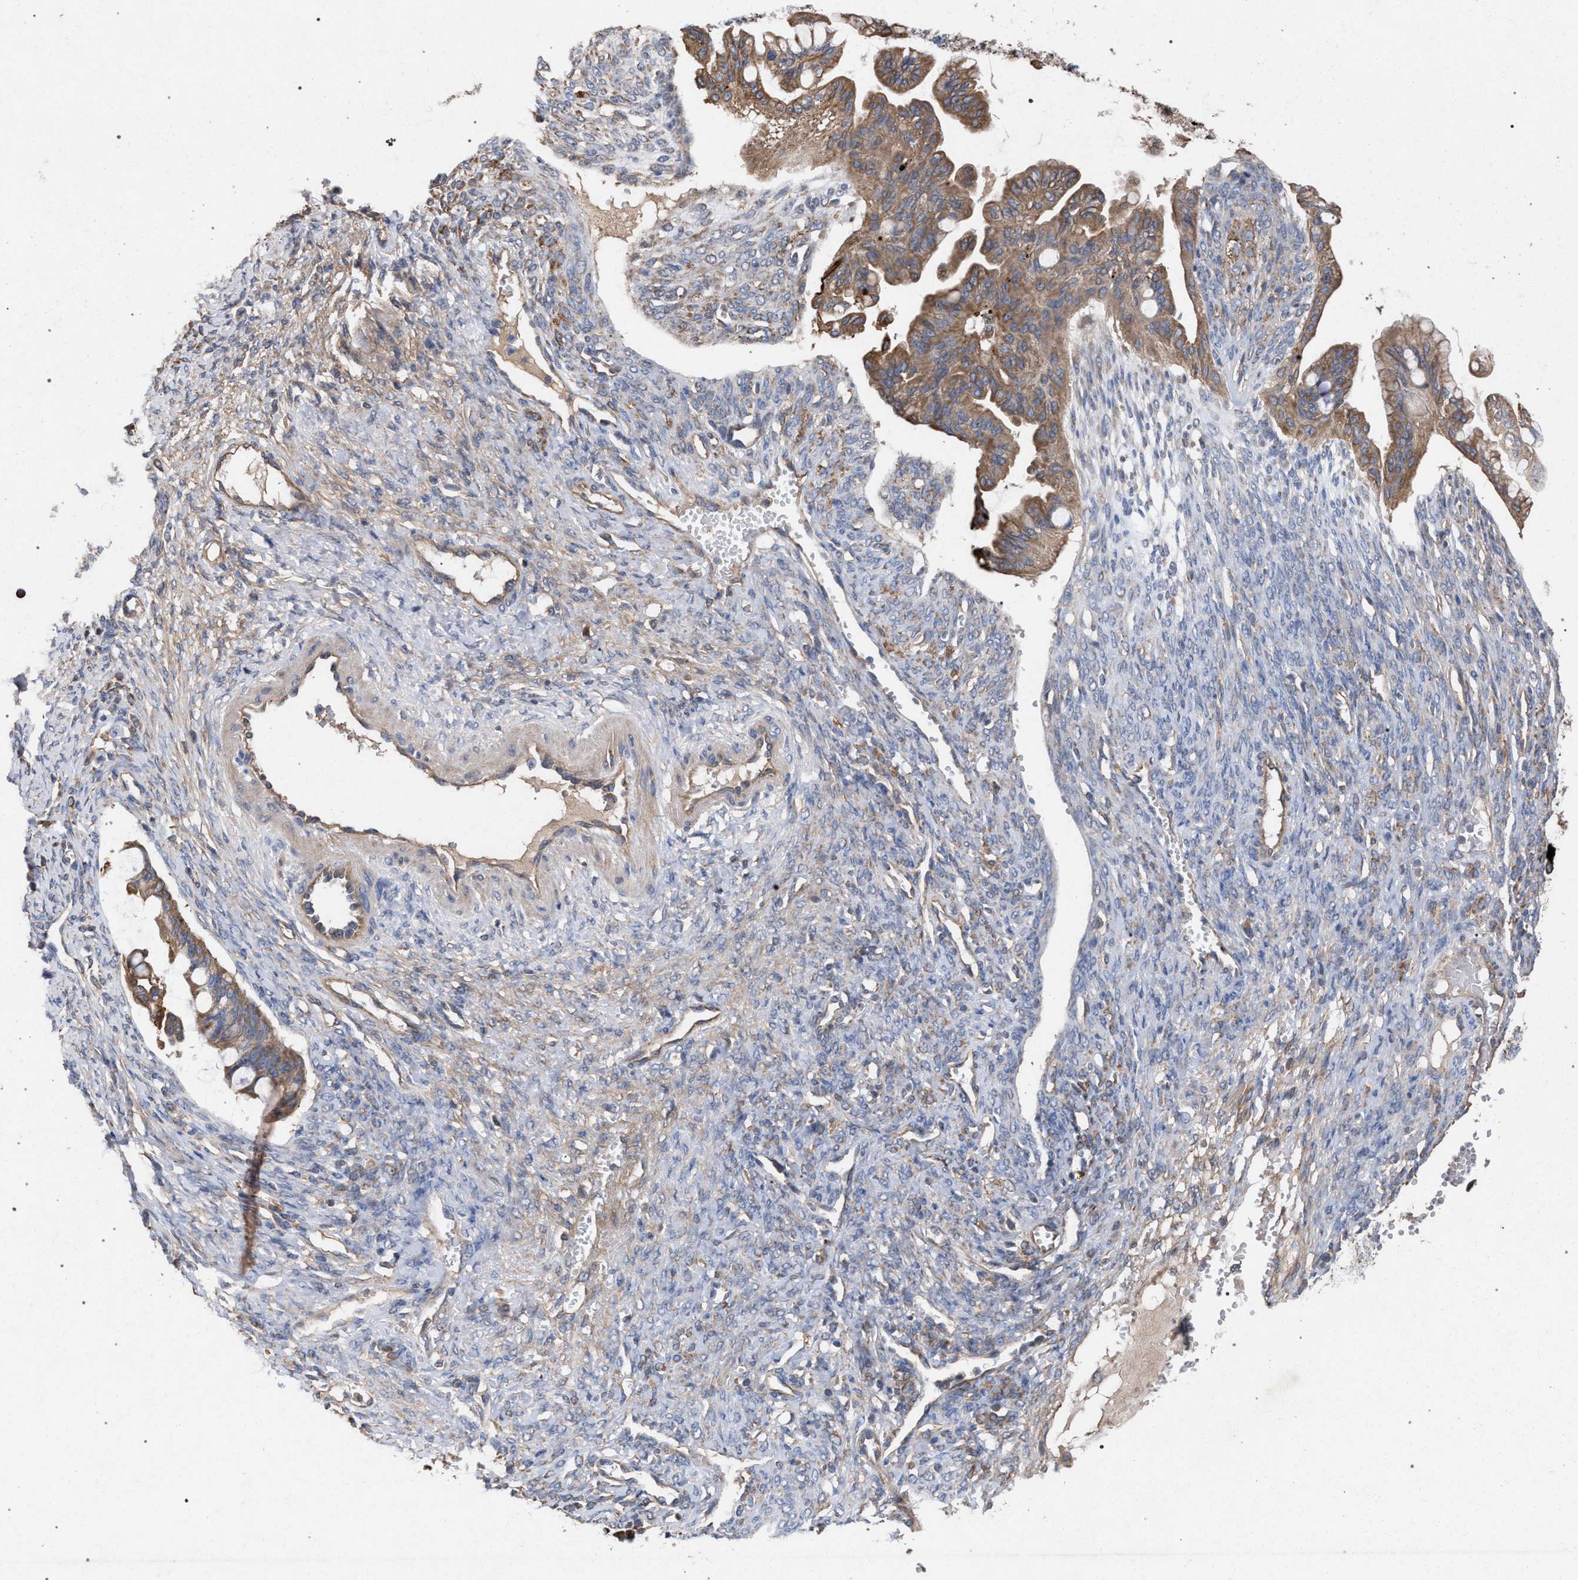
{"staining": {"intensity": "moderate", "quantity": ">75%", "location": "cytoplasmic/membranous"}, "tissue": "ovarian cancer", "cell_type": "Tumor cells", "image_type": "cancer", "snomed": [{"axis": "morphology", "description": "Cystadenocarcinoma, mucinous, NOS"}, {"axis": "topography", "description": "Ovary"}], "caption": "High-magnification brightfield microscopy of ovarian mucinous cystadenocarcinoma stained with DAB (3,3'-diaminobenzidine) (brown) and counterstained with hematoxylin (blue). tumor cells exhibit moderate cytoplasmic/membranous positivity is seen in approximately>75% of cells.", "gene": "BCL2L12", "patient": {"sex": "female", "age": 73}}